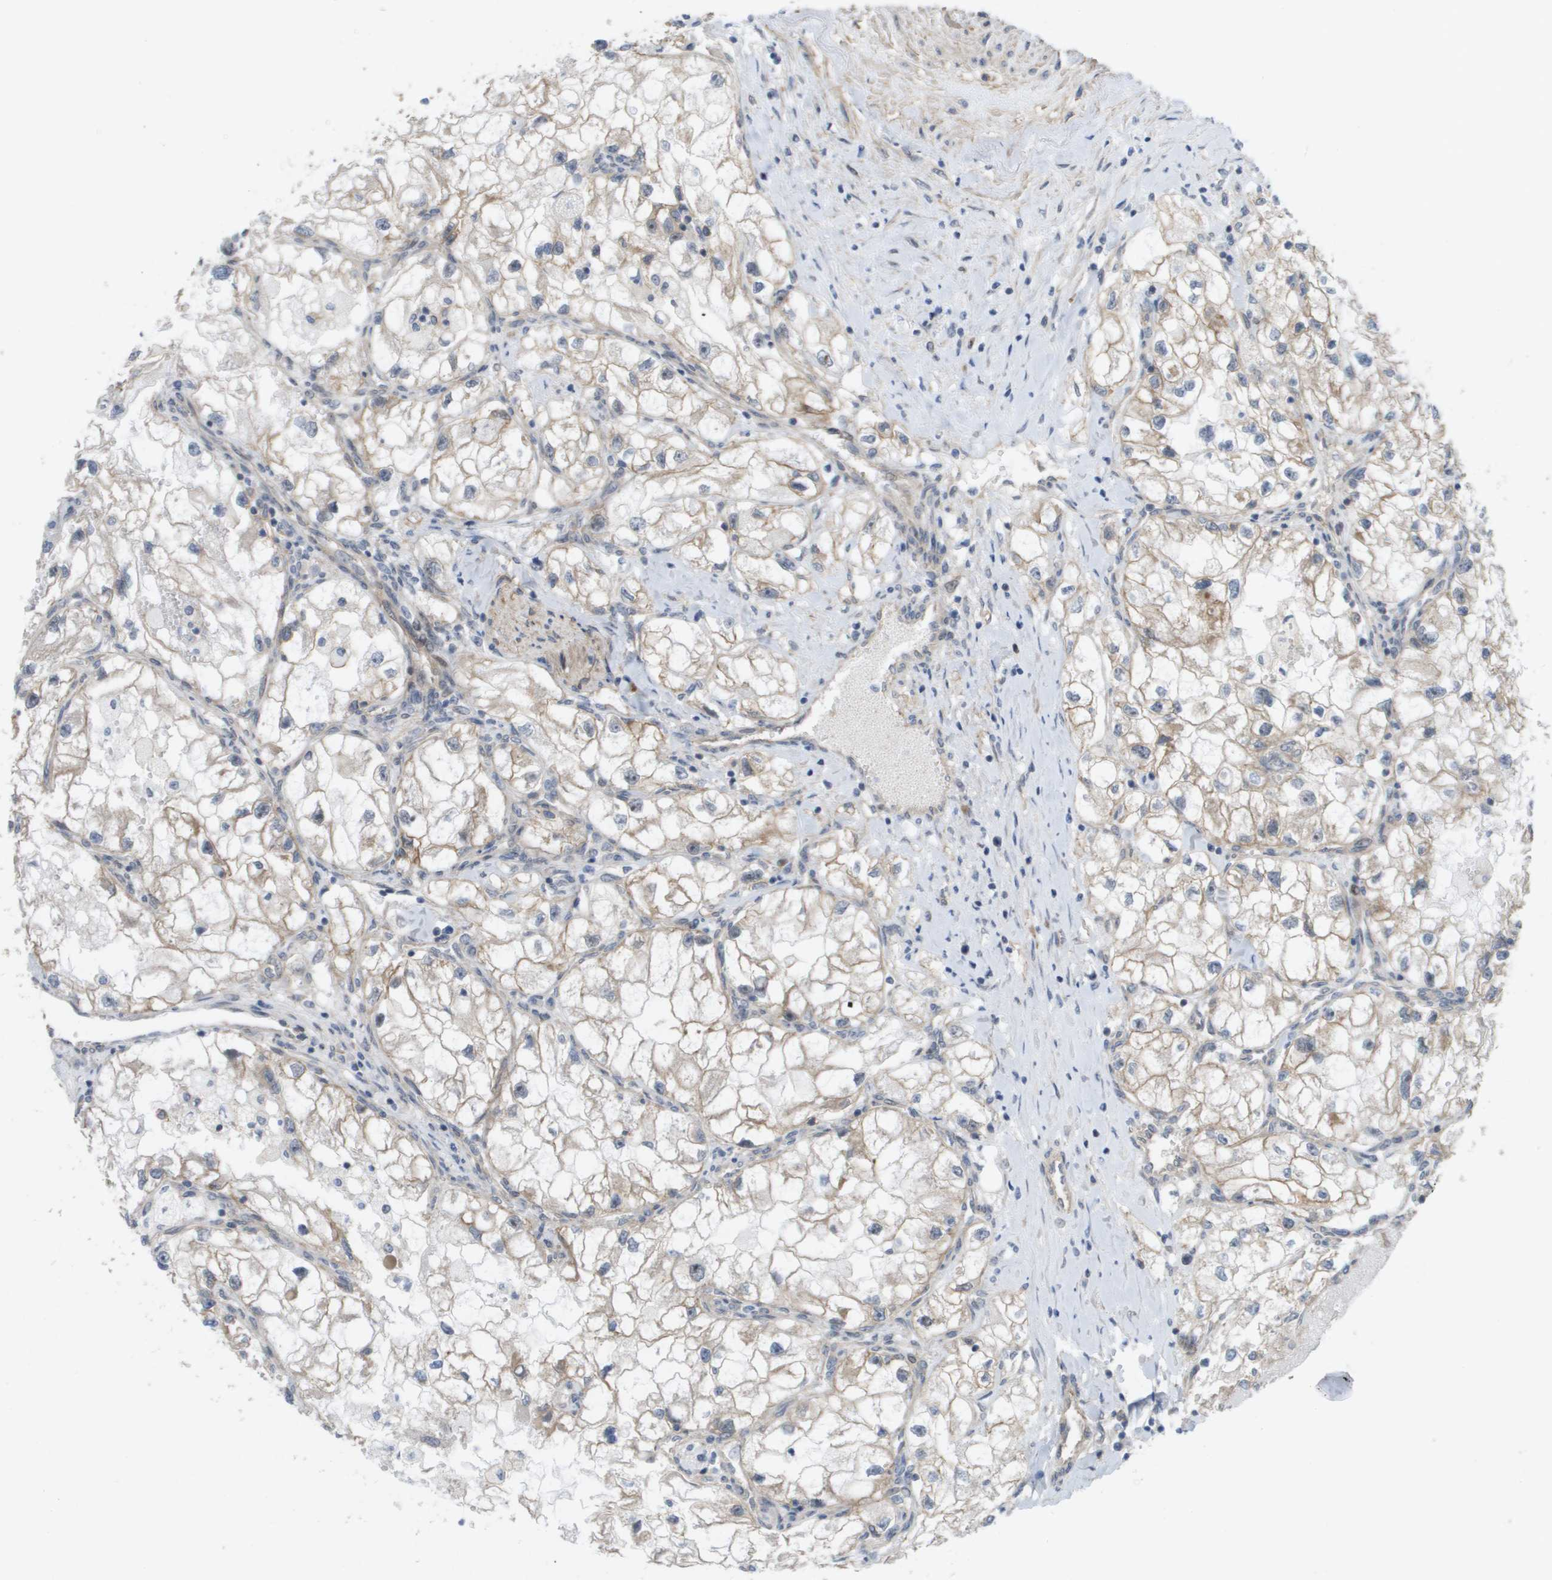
{"staining": {"intensity": "weak", "quantity": "25%-75%", "location": "cytoplasmic/membranous"}, "tissue": "renal cancer", "cell_type": "Tumor cells", "image_type": "cancer", "snomed": [{"axis": "morphology", "description": "Adenocarcinoma, NOS"}, {"axis": "topography", "description": "Kidney"}], "caption": "Renal cancer stained with a protein marker exhibits weak staining in tumor cells.", "gene": "MTARC2", "patient": {"sex": "female", "age": 70}}